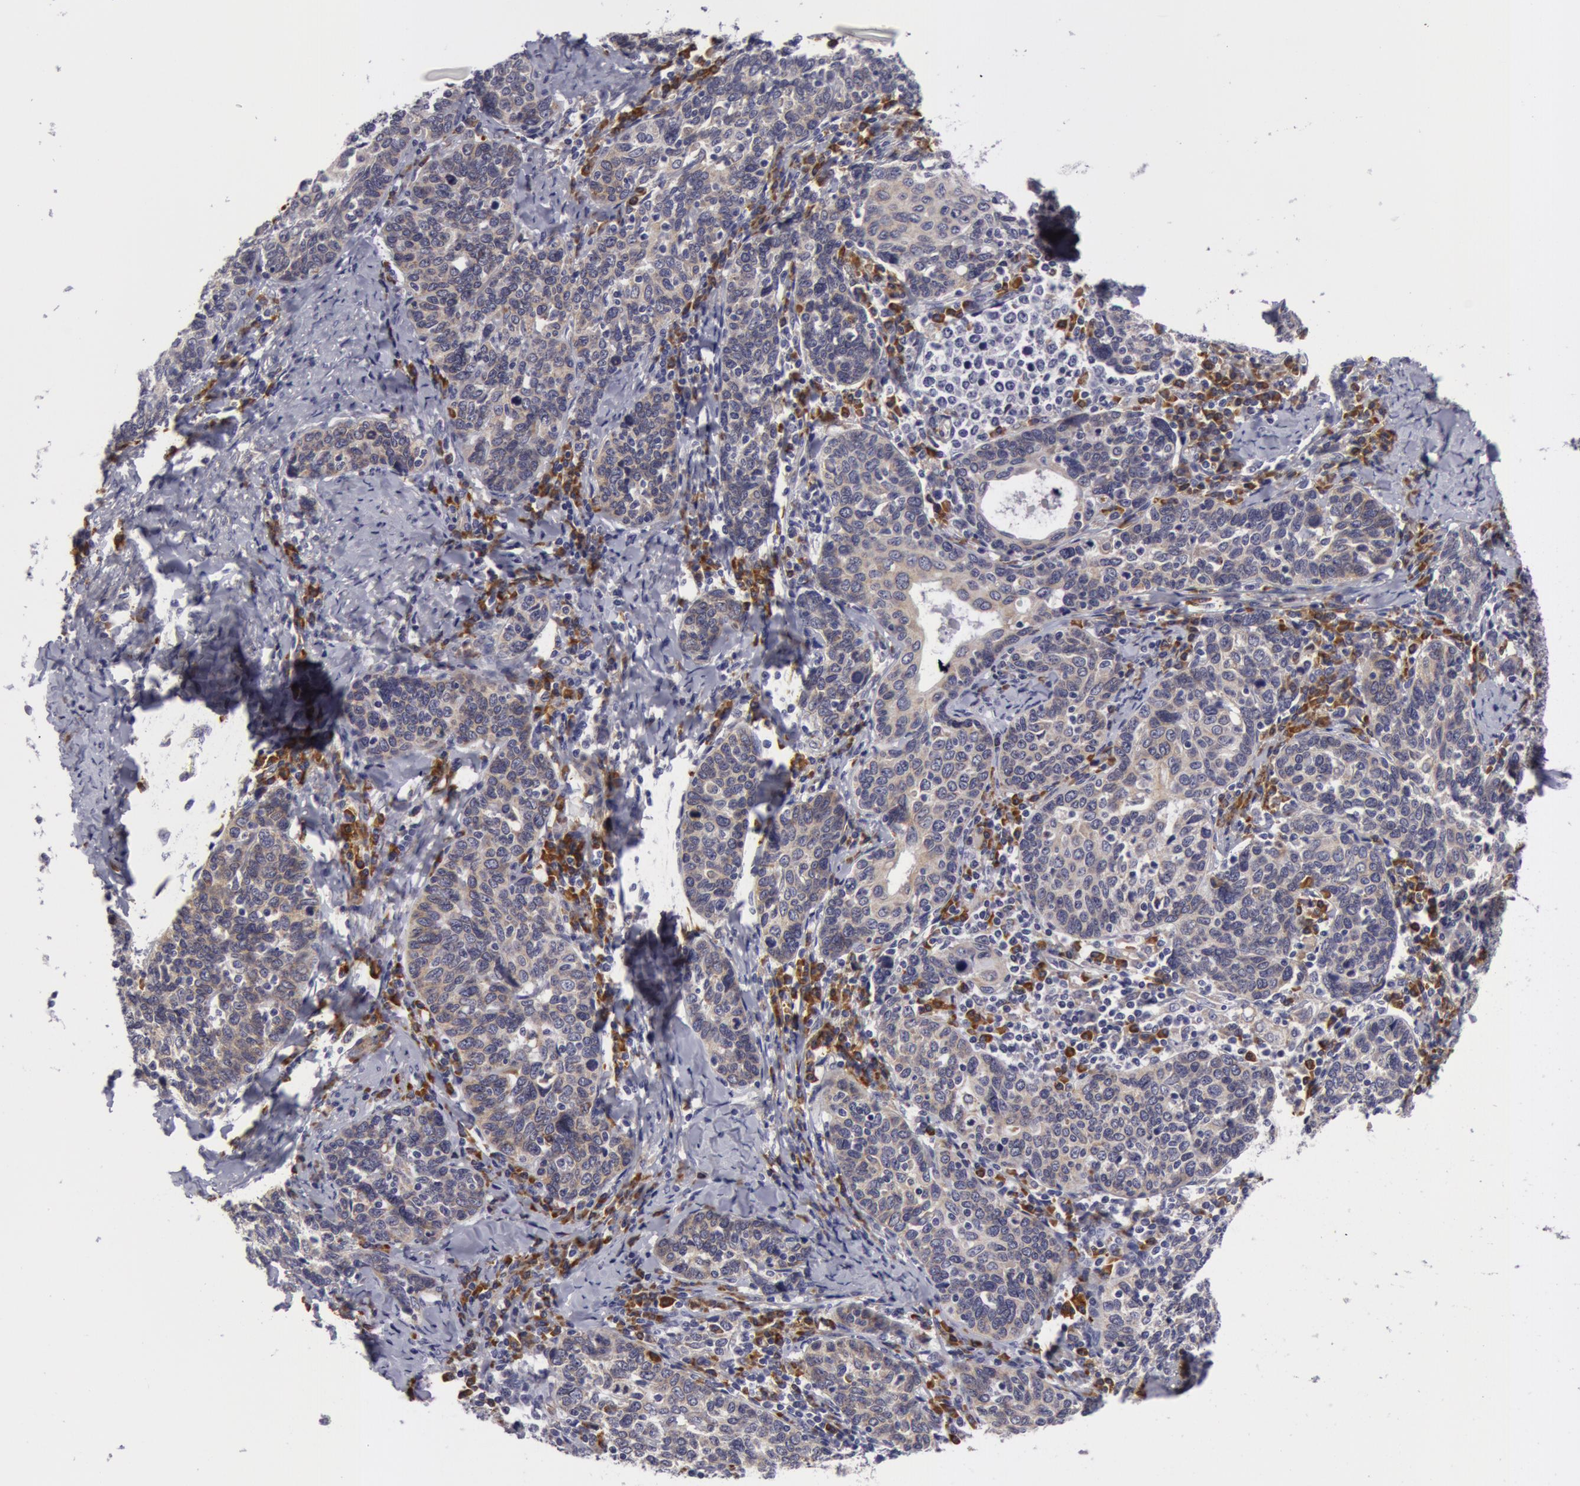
{"staining": {"intensity": "negative", "quantity": "none", "location": "none"}, "tissue": "cervical cancer", "cell_type": "Tumor cells", "image_type": "cancer", "snomed": [{"axis": "morphology", "description": "Squamous cell carcinoma, NOS"}, {"axis": "topography", "description": "Cervix"}], "caption": "This histopathology image is of squamous cell carcinoma (cervical) stained with immunohistochemistry (IHC) to label a protein in brown with the nuclei are counter-stained blue. There is no expression in tumor cells.", "gene": "IL23A", "patient": {"sex": "female", "age": 41}}